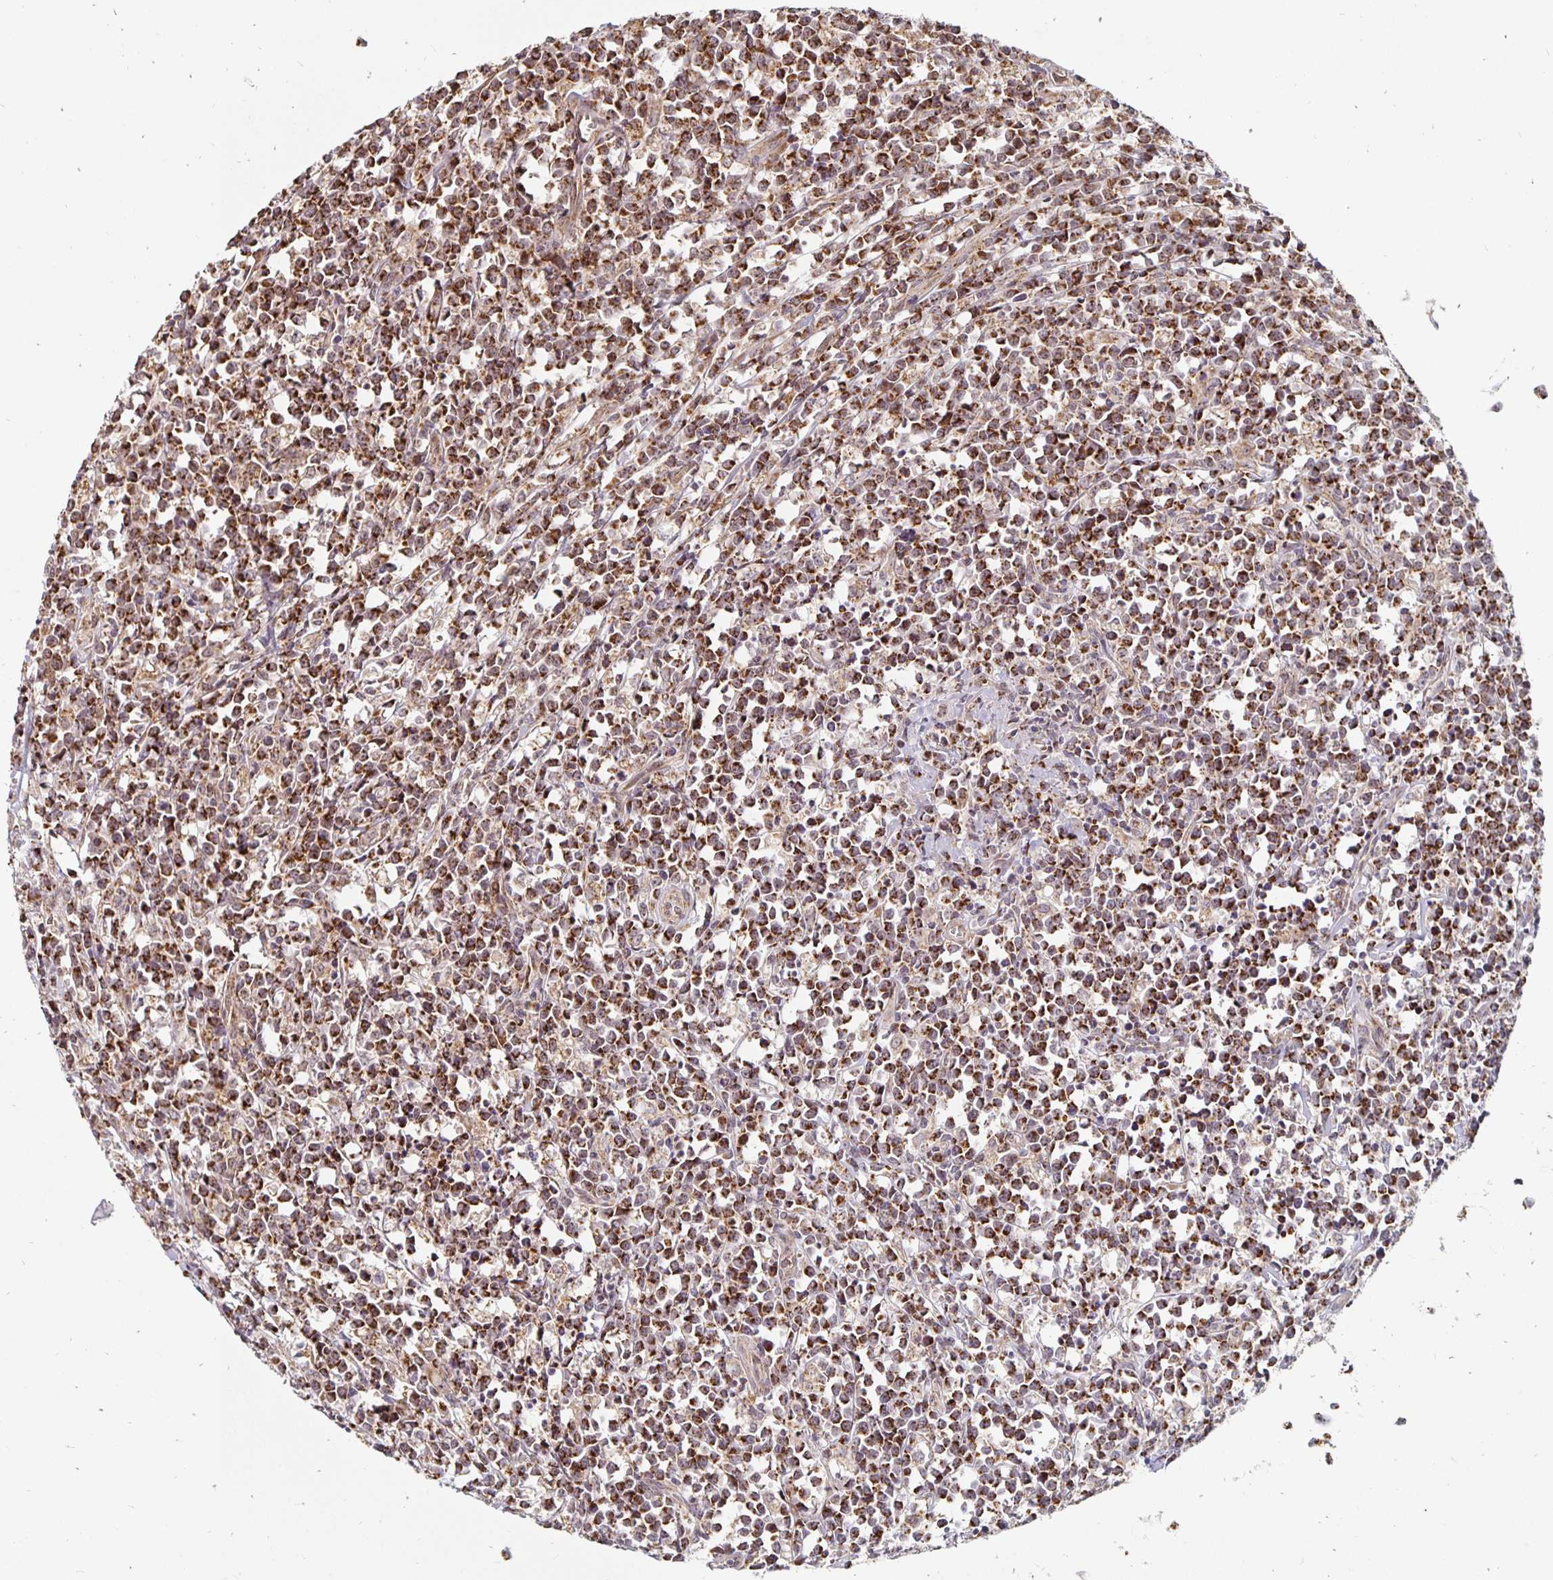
{"staining": {"intensity": "strong", "quantity": ">75%", "location": "cytoplasmic/membranous"}, "tissue": "lymphoma", "cell_type": "Tumor cells", "image_type": "cancer", "snomed": [{"axis": "morphology", "description": "Malignant lymphoma, non-Hodgkin's type, High grade"}, {"axis": "topography", "description": "Small intestine"}], "caption": "Tumor cells show strong cytoplasmic/membranous expression in approximately >75% of cells in lymphoma.", "gene": "MRPL28", "patient": {"sex": "female", "age": 56}}